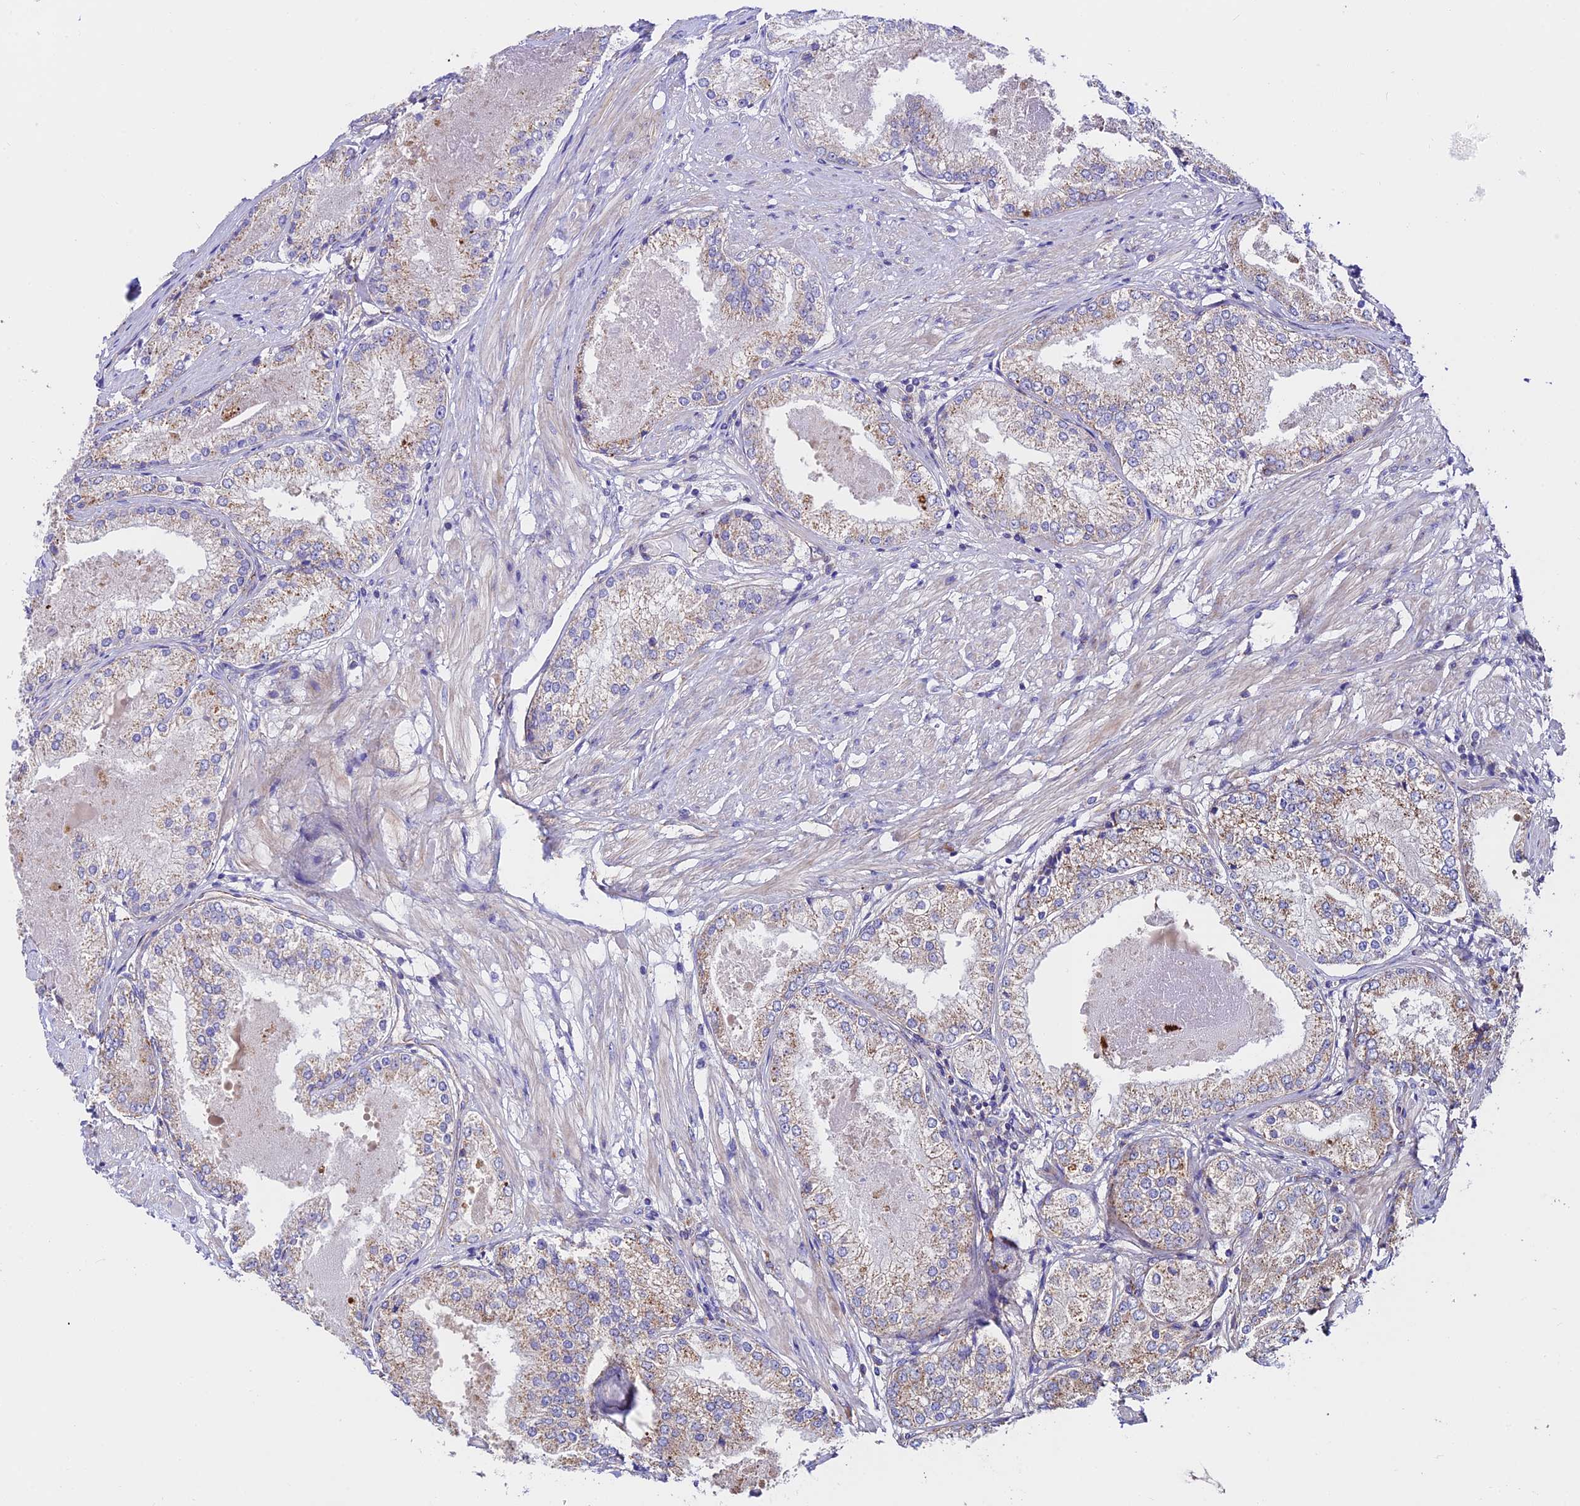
{"staining": {"intensity": "weak", "quantity": "25%-75%", "location": "cytoplasmic/membranous"}, "tissue": "prostate cancer", "cell_type": "Tumor cells", "image_type": "cancer", "snomed": [{"axis": "morphology", "description": "Adenocarcinoma, Low grade"}, {"axis": "topography", "description": "Prostate"}], "caption": "Prostate cancer (adenocarcinoma (low-grade)) stained for a protein (brown) reveals weak cytoplasmic/membranous positive positivity in about 25%-75% of tumor cells.", "gene": "VPS13C", "patient": {"sex": "male", "age": 68}}